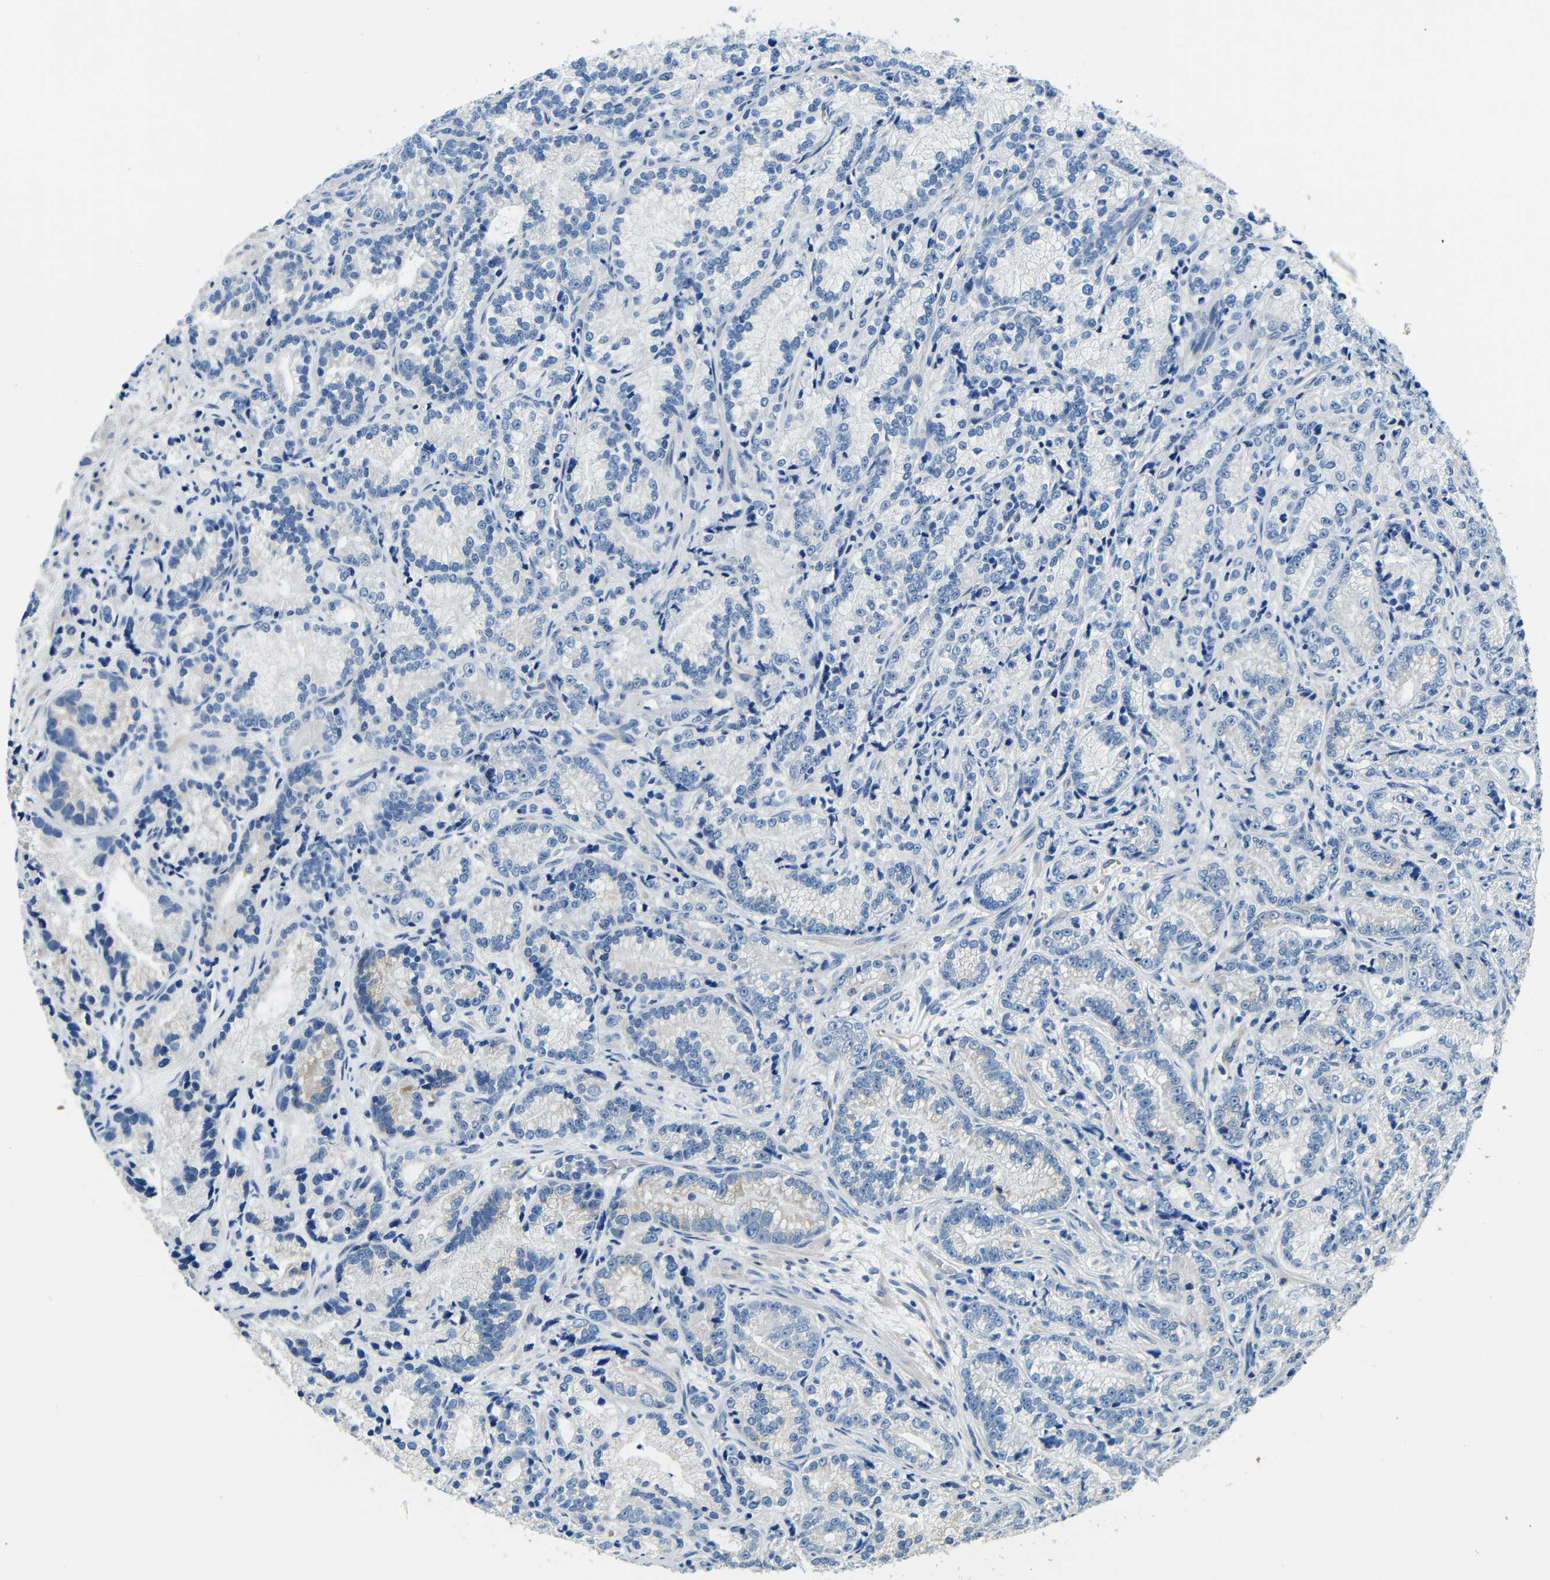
{"staining": {"intensity": "negative", "quantity": "none", "location": "none"}, "tissue": "prostate cancer", "cell_type": "Tumor cells", "image_type": "cancer", "snomed": [{"axis": "morphology", "description": "Adenocarcinoma, Low grade"}, {"axis": "topography", "description": "Prostate"}], "caption": "Immunohistochemistry histopathology image of human prostate adenocarcinoma (low-grade) stained for a protein (brown), which exhibits no staining in tumor cells. (DAB IHC, high magnification).", "gene": "FMO5", "patient": {"sex": "male", "age": 89}}